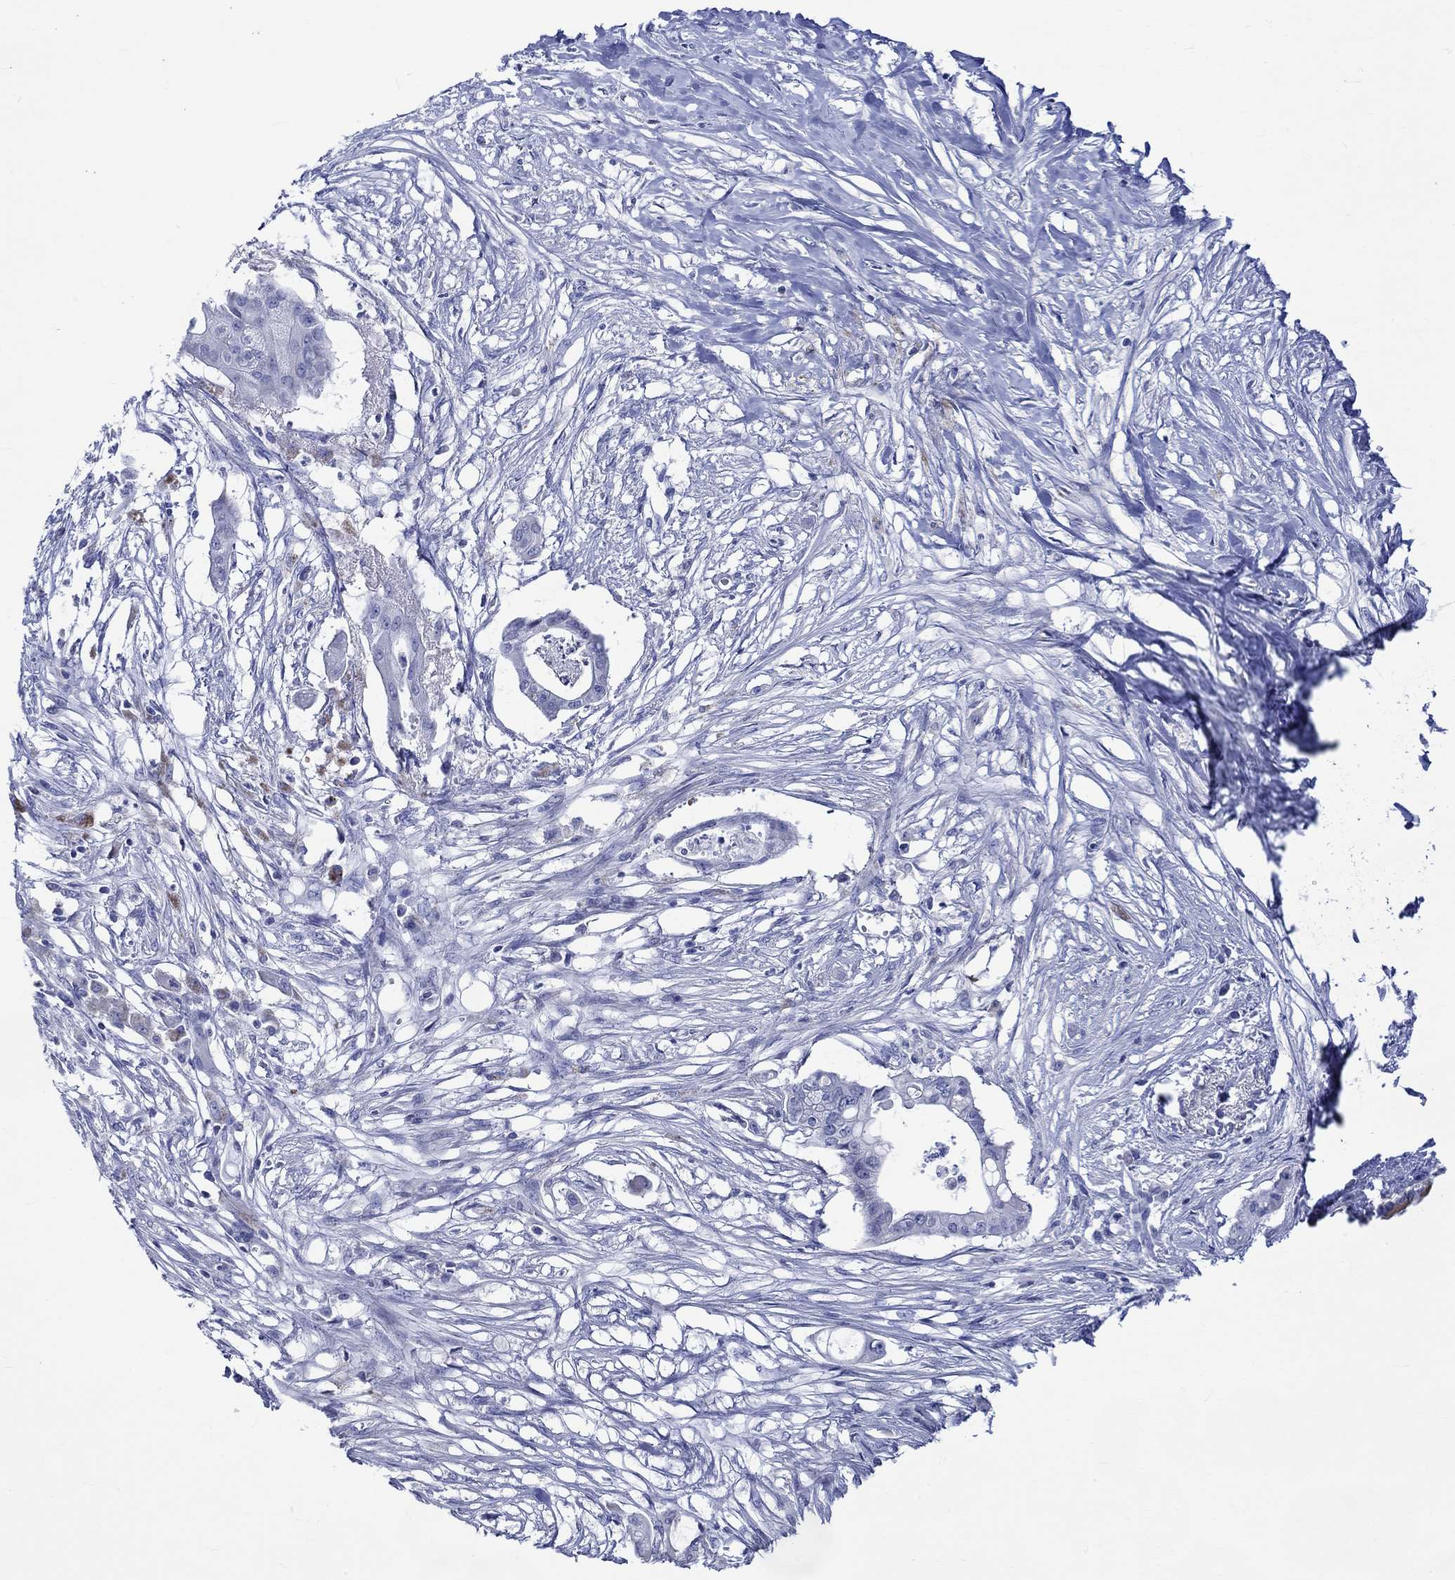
{"staining": {"intensity": "negative", "quantity": "none", "location": "none"}, "tissue": "pancreatic cancer", "cell_type": "Tumor cells", "image_type": "cancer", "snomed": [{"axis": "morphology", "description": "Normal tissue, NOS"}, {"axis": "morphology", "description": "Adenocarcinoma, NOS"}, {"axis": "topography", "description": "Pancreas"}], "caption": "This micrograph is of pancreatic cancer (adenocarcinoma) stained with IHC to label a protein in brown with the nuclei are counter-stained blue. There is no staining in tumor cells.", "gene": "NRIP3", "patient": {"sex": "female", "age": 58}}